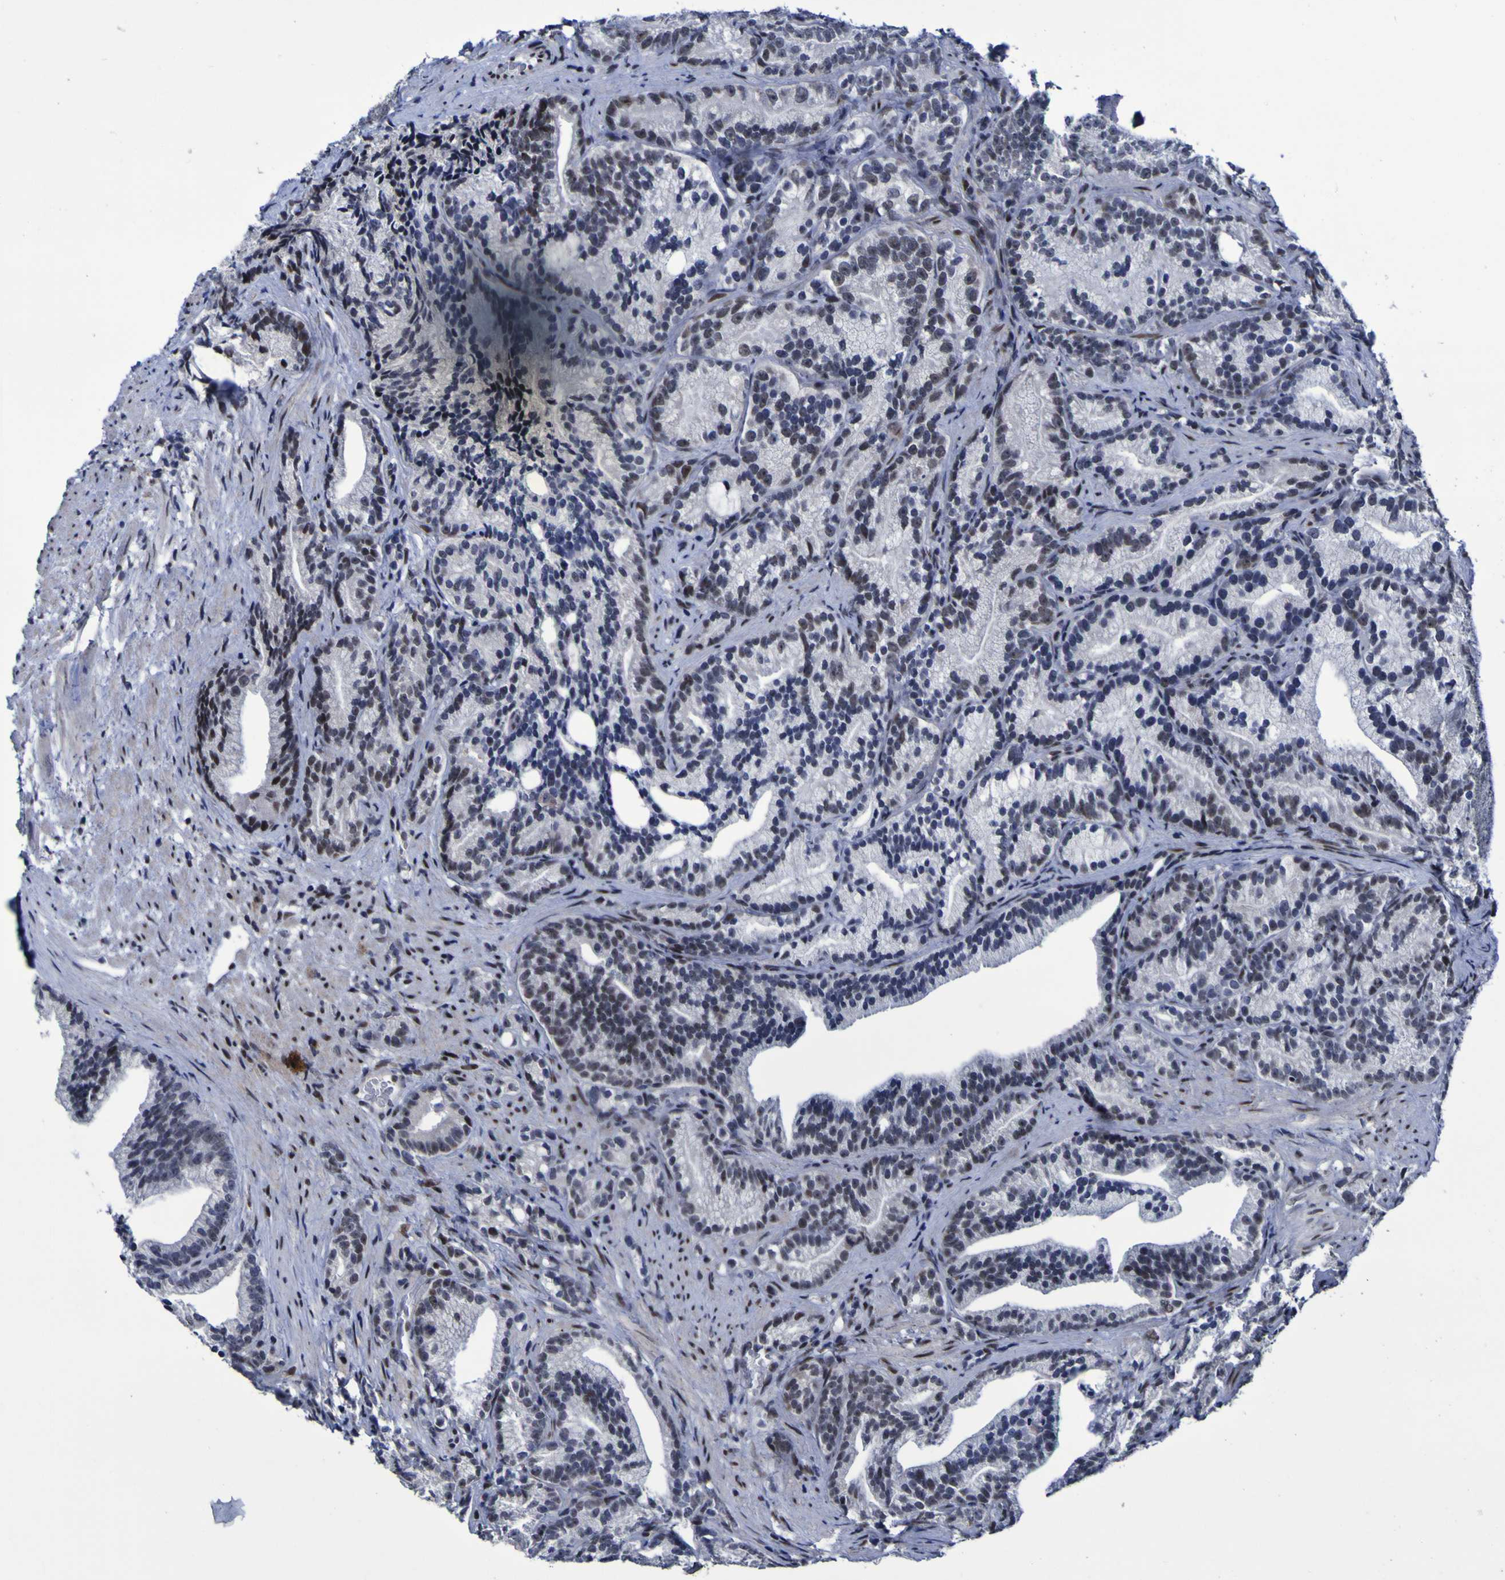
{"staining": {"intensity": "weak", "quantity": "25%-75%", "location": "nuclear"}, "tissue": "prostate cancer", "cell_type": "Tumor cells", "image_type": "cancer", "snomed": [{"axis": "morphology", "description": "Adenocarcinoma, Low grade"}, {"axis": "topography", "description": "Prostate"}], "caption": "Immunohistochemical staining of prostate low-grade adenocarcinoma exhibits weak nuclear protein expression in approximately 25%-75% of tumor cells. (DAB = brown stain, brightfield microscopy at high magnification).", "gene": "MBD3", "patient": {"sex": "male", "age": 89}}